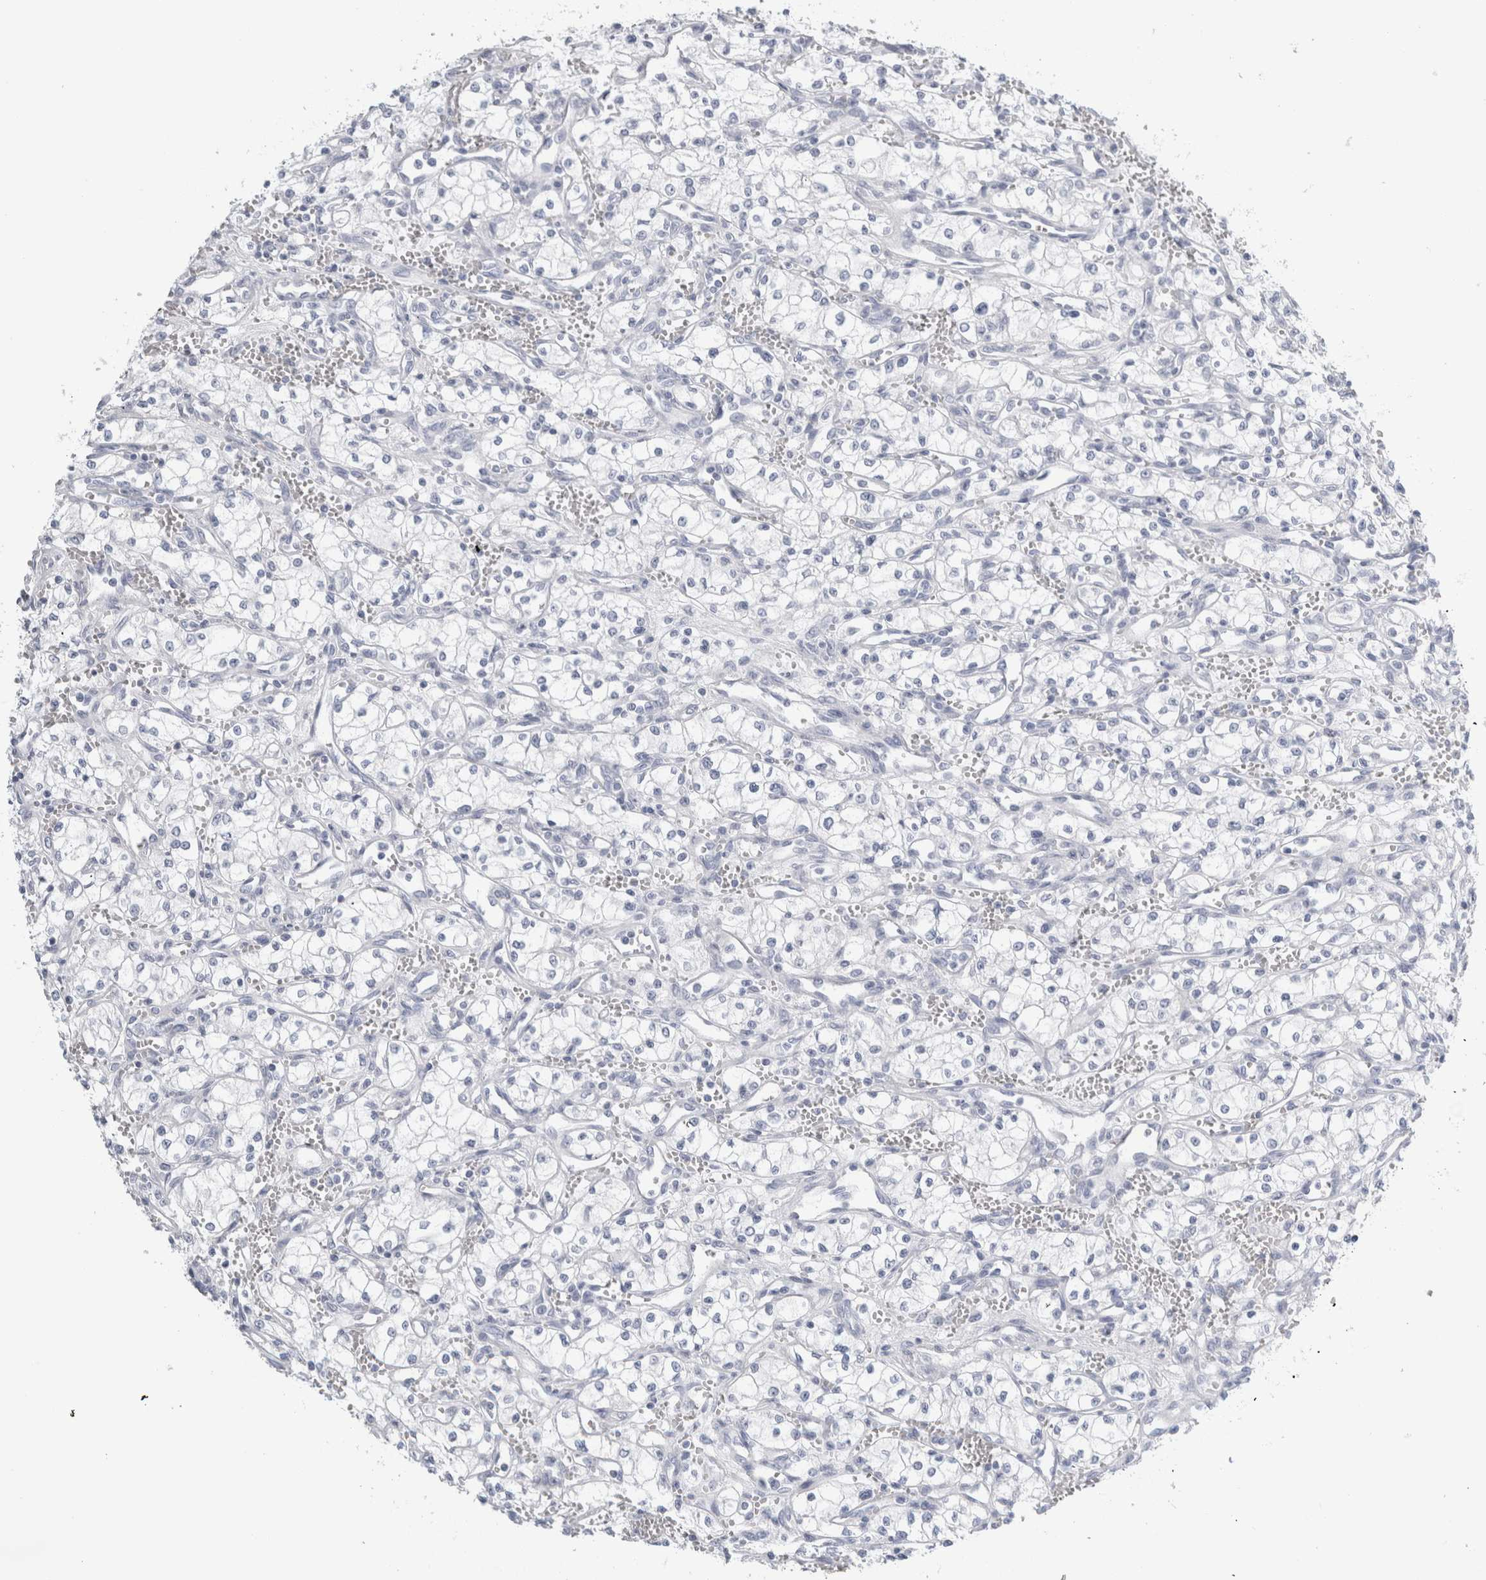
{"staining": {"intensity": "negative", "quantity": "none", "location": "none"}, "tissue": "renal cancer", "cell_type": "Tumor cells", "image_type": "cancer", "snomed": [{"axis": "morphology", "description": "Adenocarcinoma, NOS"}, {"axis": "topography", "description": "Kidney"}], "caption": "Tumor cells are negative for brown protein staining in renal adenocarcinoma.", "gene": "RPH3AL", "patient": {"sex": "male", "age": 59}}